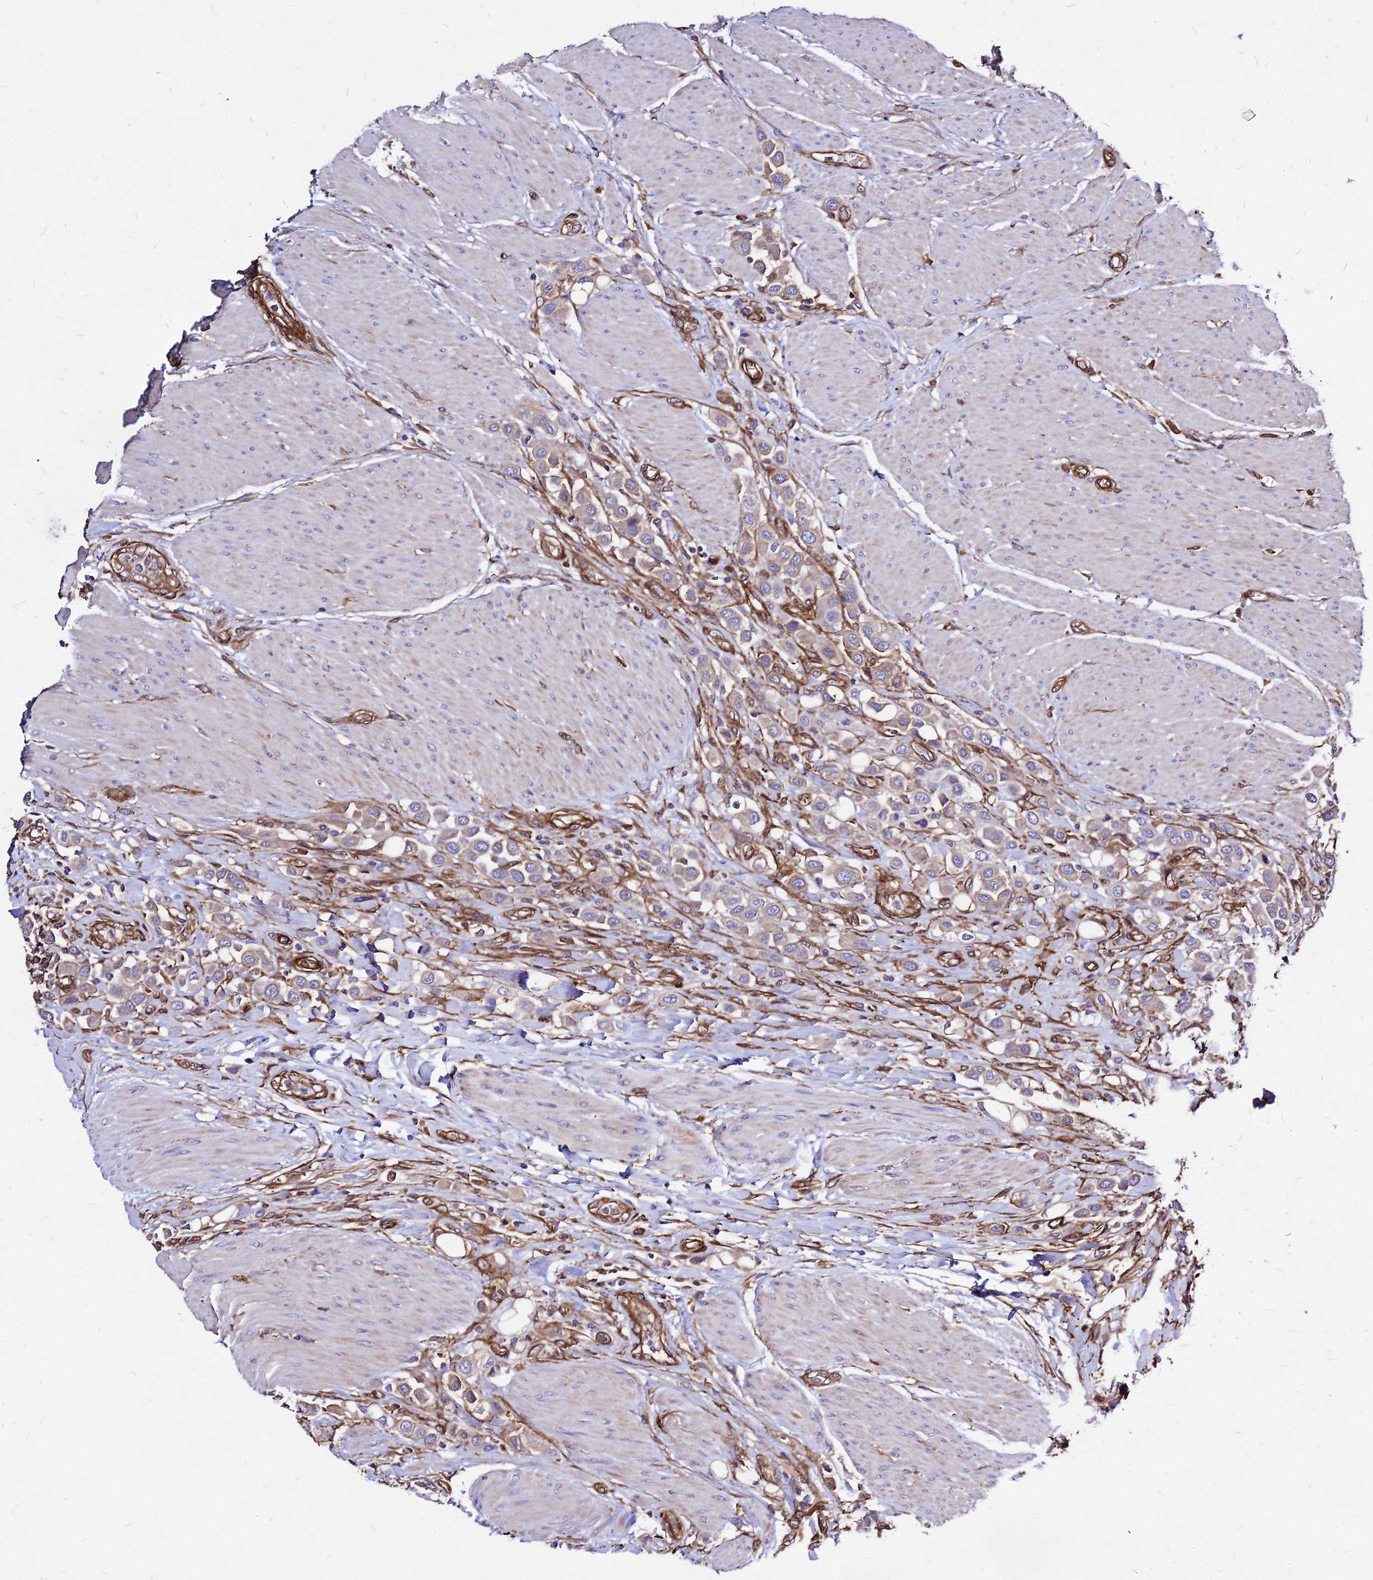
{"staining": {"intensity": "weak", "quantity": "25%-75%", "location": "cytoplasmic/membranous"}, "tissue": "urothelial cancer", "cell_type": "Tumor cells", "image_type": "cancer", "snomed": [{"axis": "morphology", "description": "Urothelial carcinoma, High grade"}, {"axis": "topography", "description": "Urinary bladder"}], "caption": "Protein staining reveals weak cytoplasmic/membranous positivity in about 25%-75% of tumor cells in high-grade urothelial carcinoma.", "gene": "EFCC1", "patient": {"sex": "male", "age": 50}}